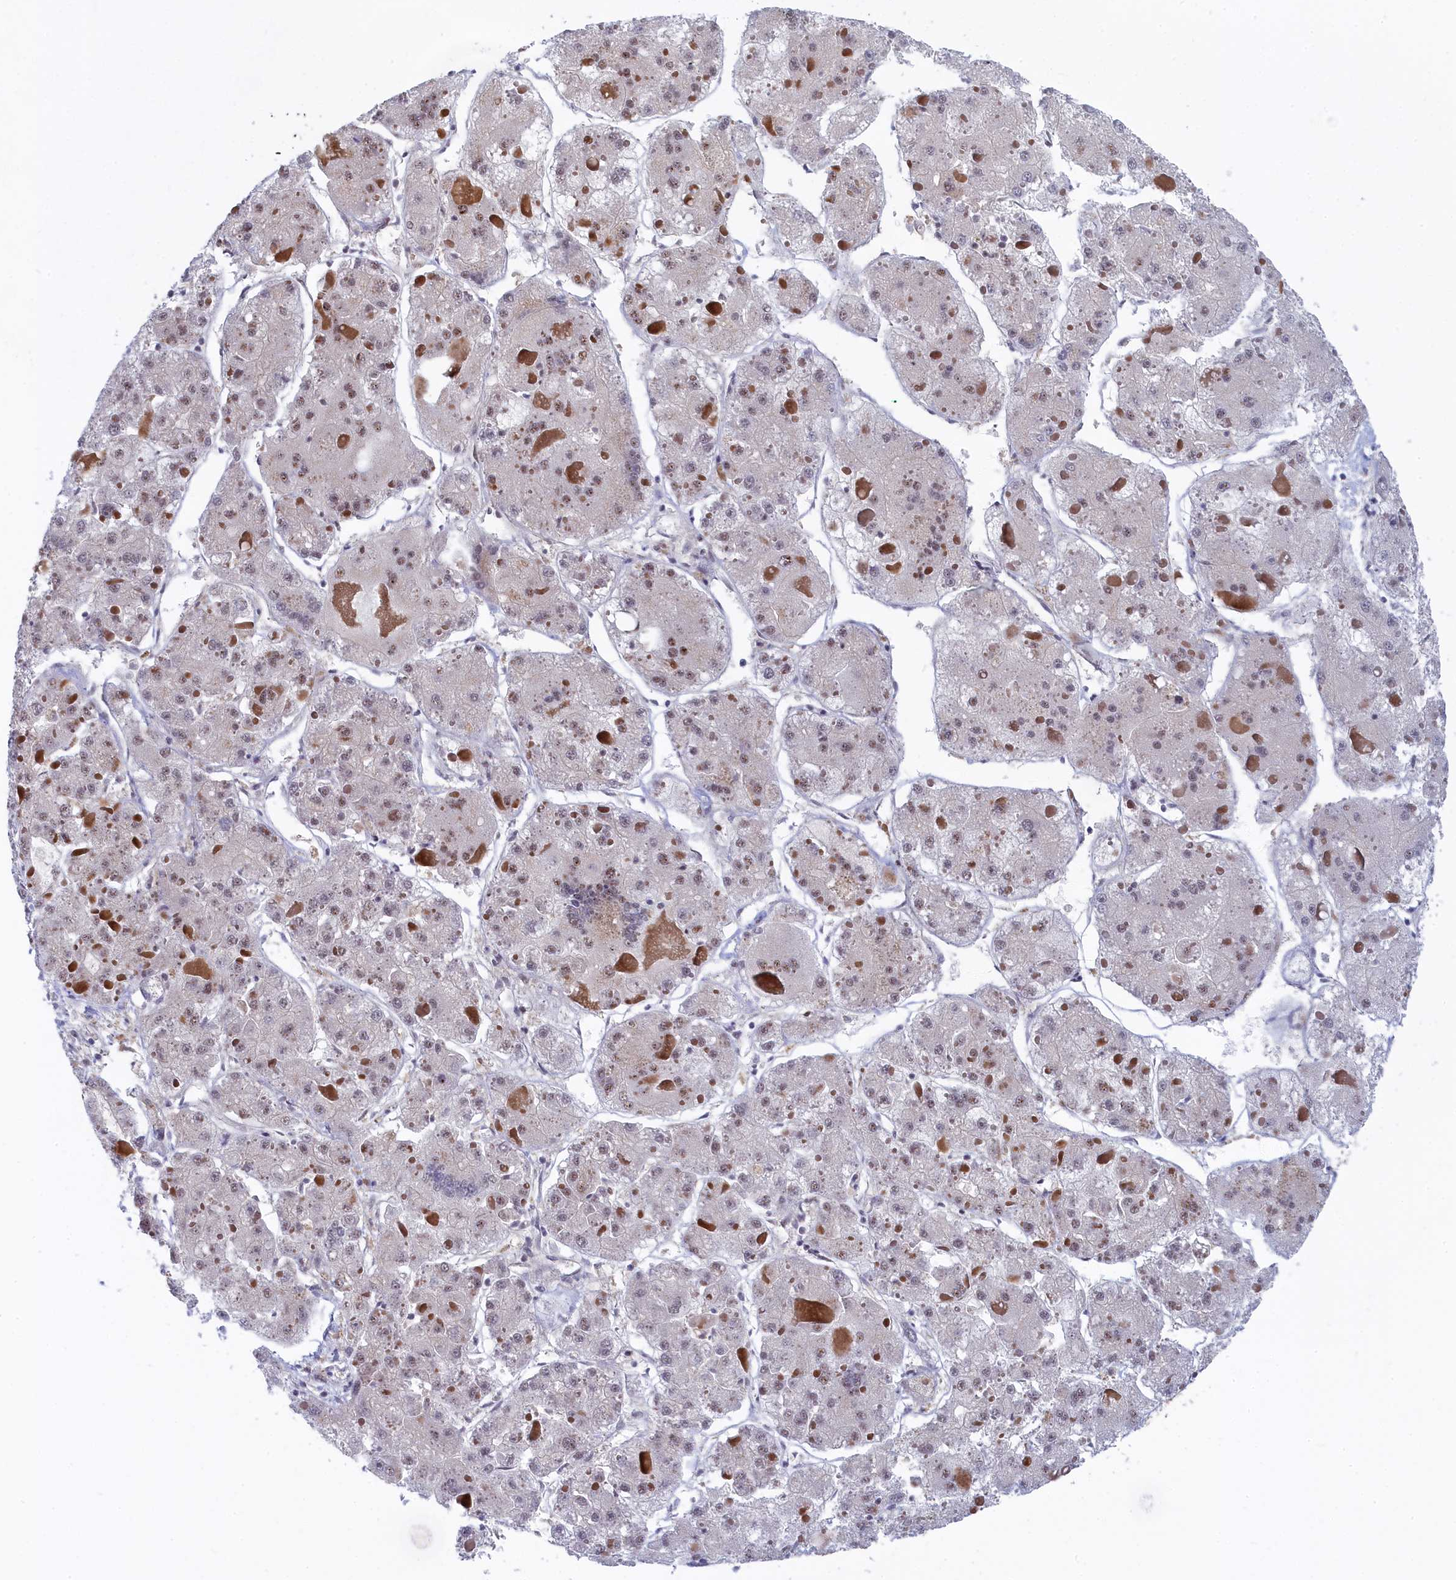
{"staining": {"intensity": "weak", "quantity": "25%-75%", "location": "nuclear"}, "tissue": "liver cancer", "cell_type": "Tumor cells", "image_type": "cancer", "snomed": [{"axis": "morphology", "description": "Carcinoma, Hepatocellular, NOS"}, {"axis": "topography", "description": "Liver"}], "caption": "Brown immunohistochemical staining in human liver hepatocellular carcinoma shows weak nuclear expression in approximately 25%-75% of tumor cells. Nuclei are stained in blue.", "gene": "TAB1", "patient": {"sex": "female", "age": 73}}